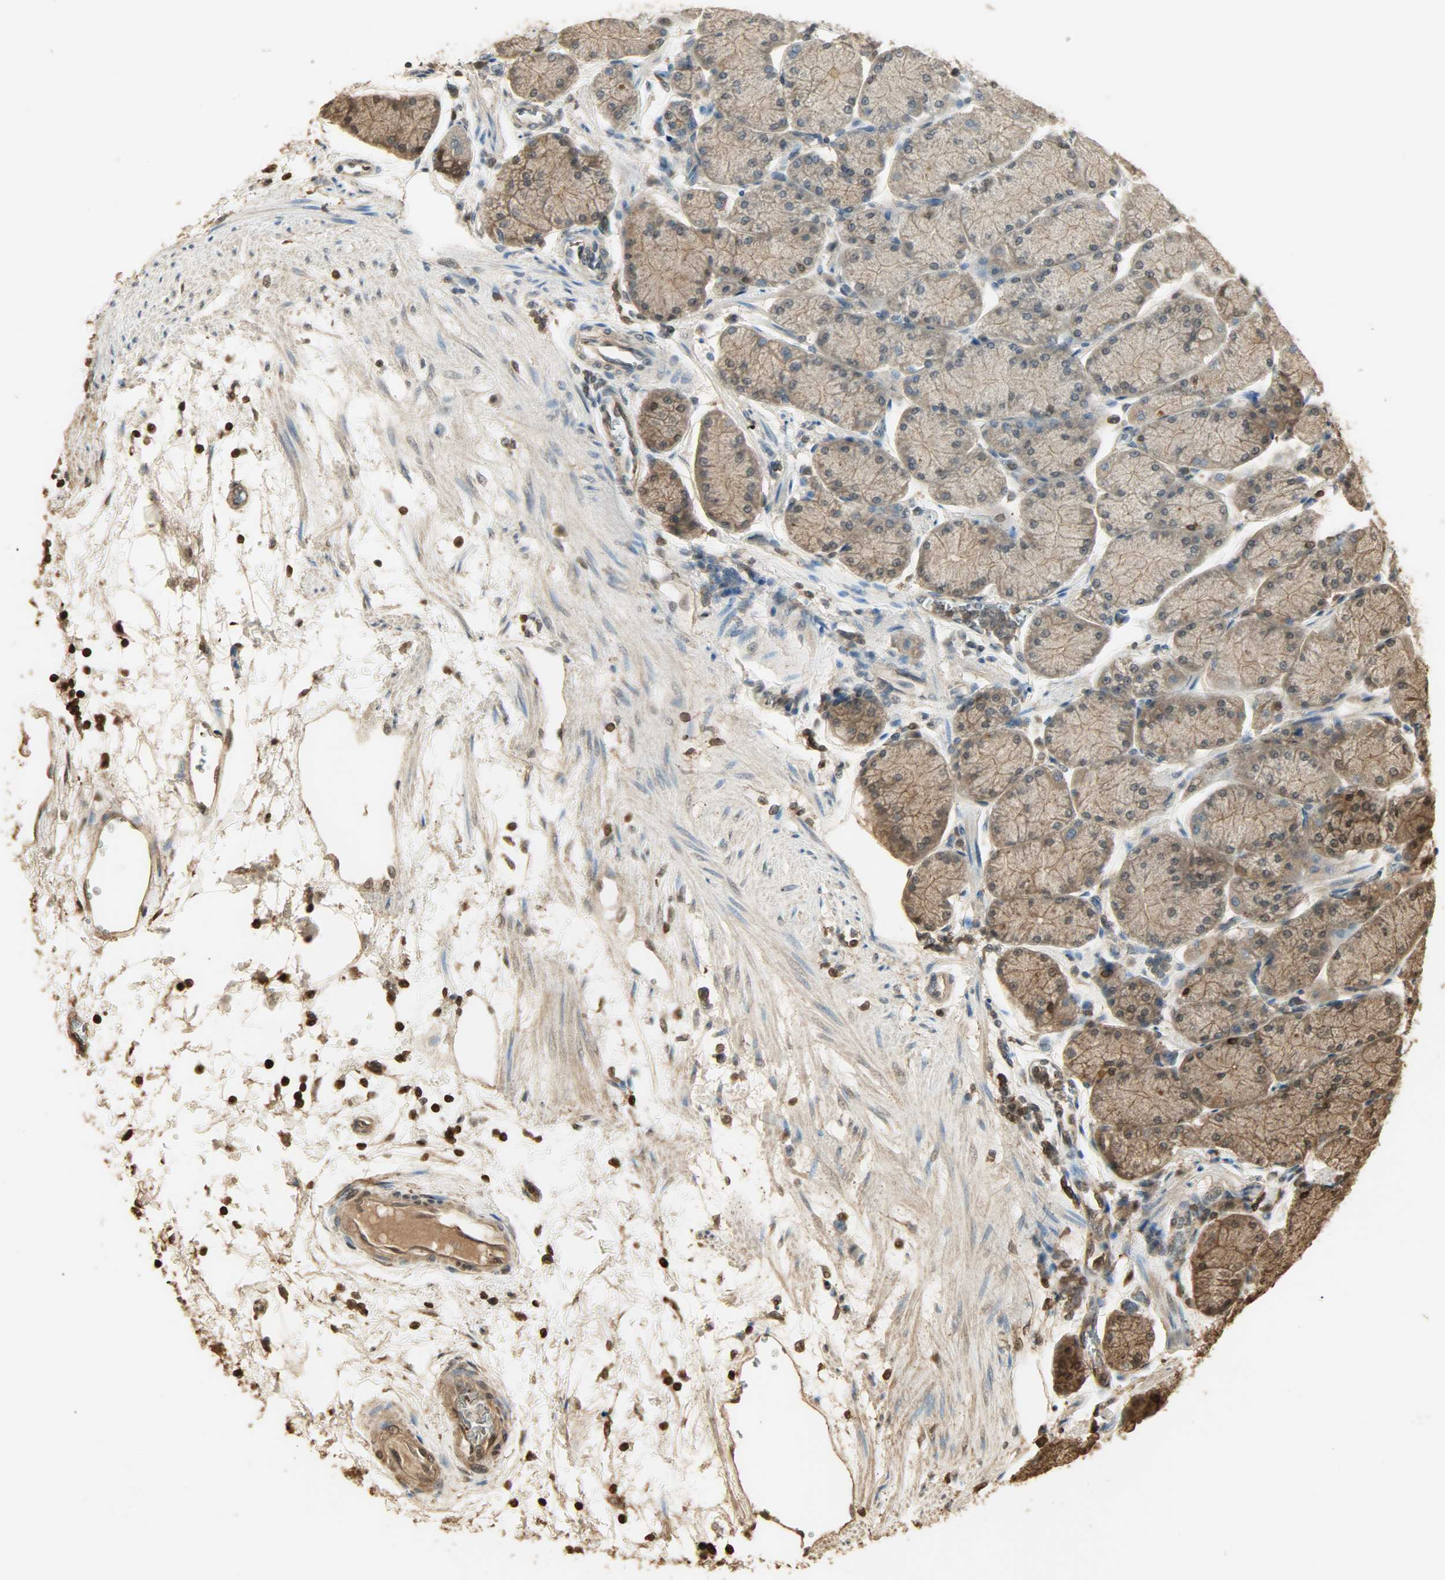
{"staining": {"intensity": "strong", "quantity": ">75%", "location": "cytoplasmic/membranous,nuclear"}, "tissue": "stomach", "cell_type": "Glandular cells", "image_type": "normal", "snomed": [{"axis": "morphology", "description": "Normal tissue, NOS"}, {"axis": "topography", "description": "Stomach, upper"}, {"axis": "topography", "description": "Stomach"}], "caption": "Brown immunohistochemical staining in benign human stomach exhibits strong cytoplasmic/membranous,nuclear expression in about >75% of glandular cells.", "gene": "YWHAZ", "patient": {"sex": "male", "age": 76}}